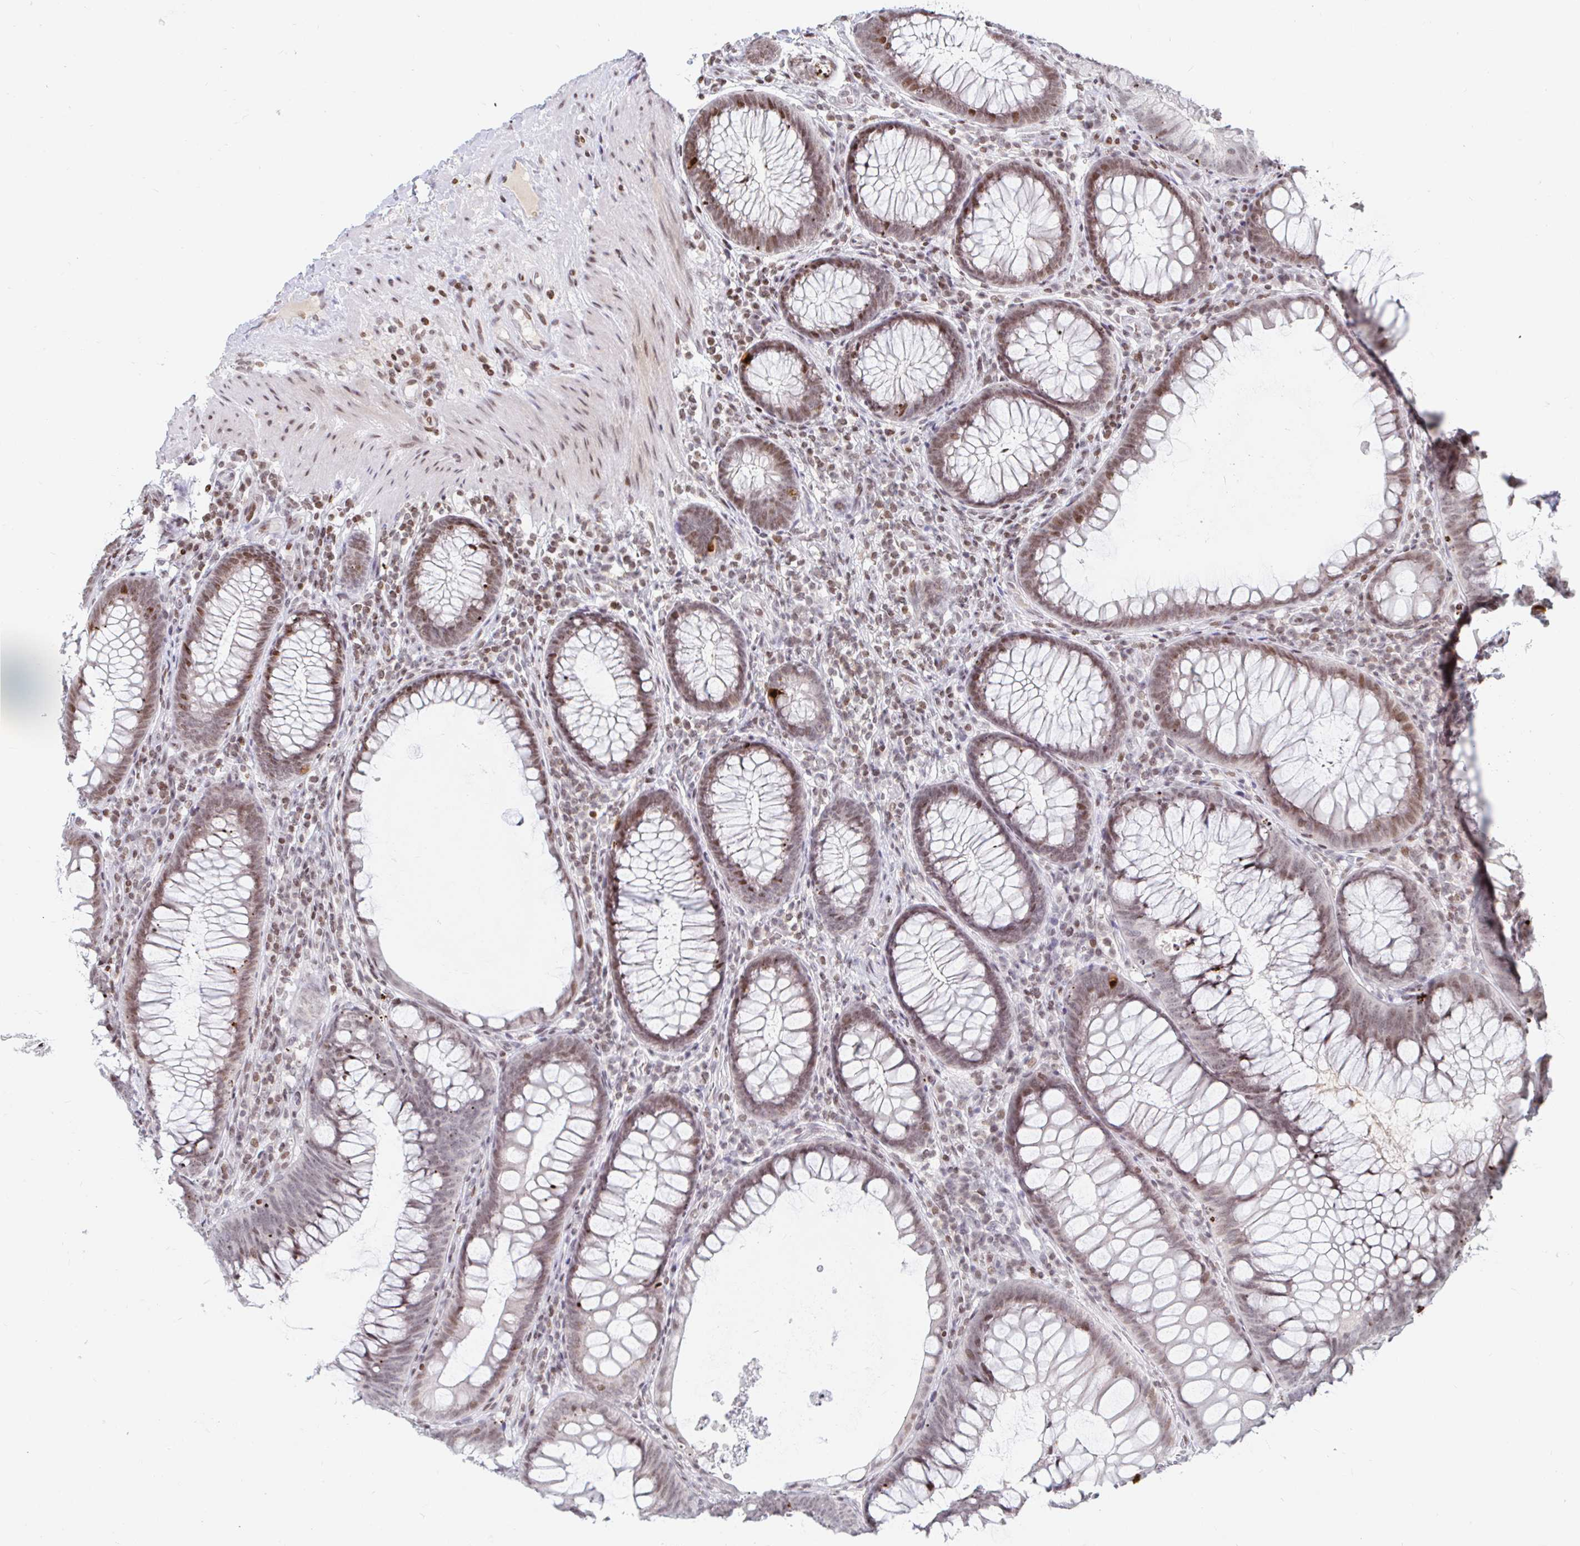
{"staining": {"intensity": "weak", "quantity": ">75%", "location": "nuclear"}, "tissue": "colon", "cell_type": "Endothelial cells", "image_type": "normal", "snomed": [{"axis": "morphology", "description": "Normal tissue, NOS"}, {"axis": "morphology", "description": "Adenoma, NOS"}, {"axis": "topography", "description": "Soft tissue"}, {"axis": "topography", "description": "Colon"}], "caption": "This image exhibits immunohistochemistry (IHC) staining of unremarkable colon, with low weak nuclear expression in about >75% of endothelial cells.", "gene": "HOXC10", "patient": {"sex": "male", "age": 47}}